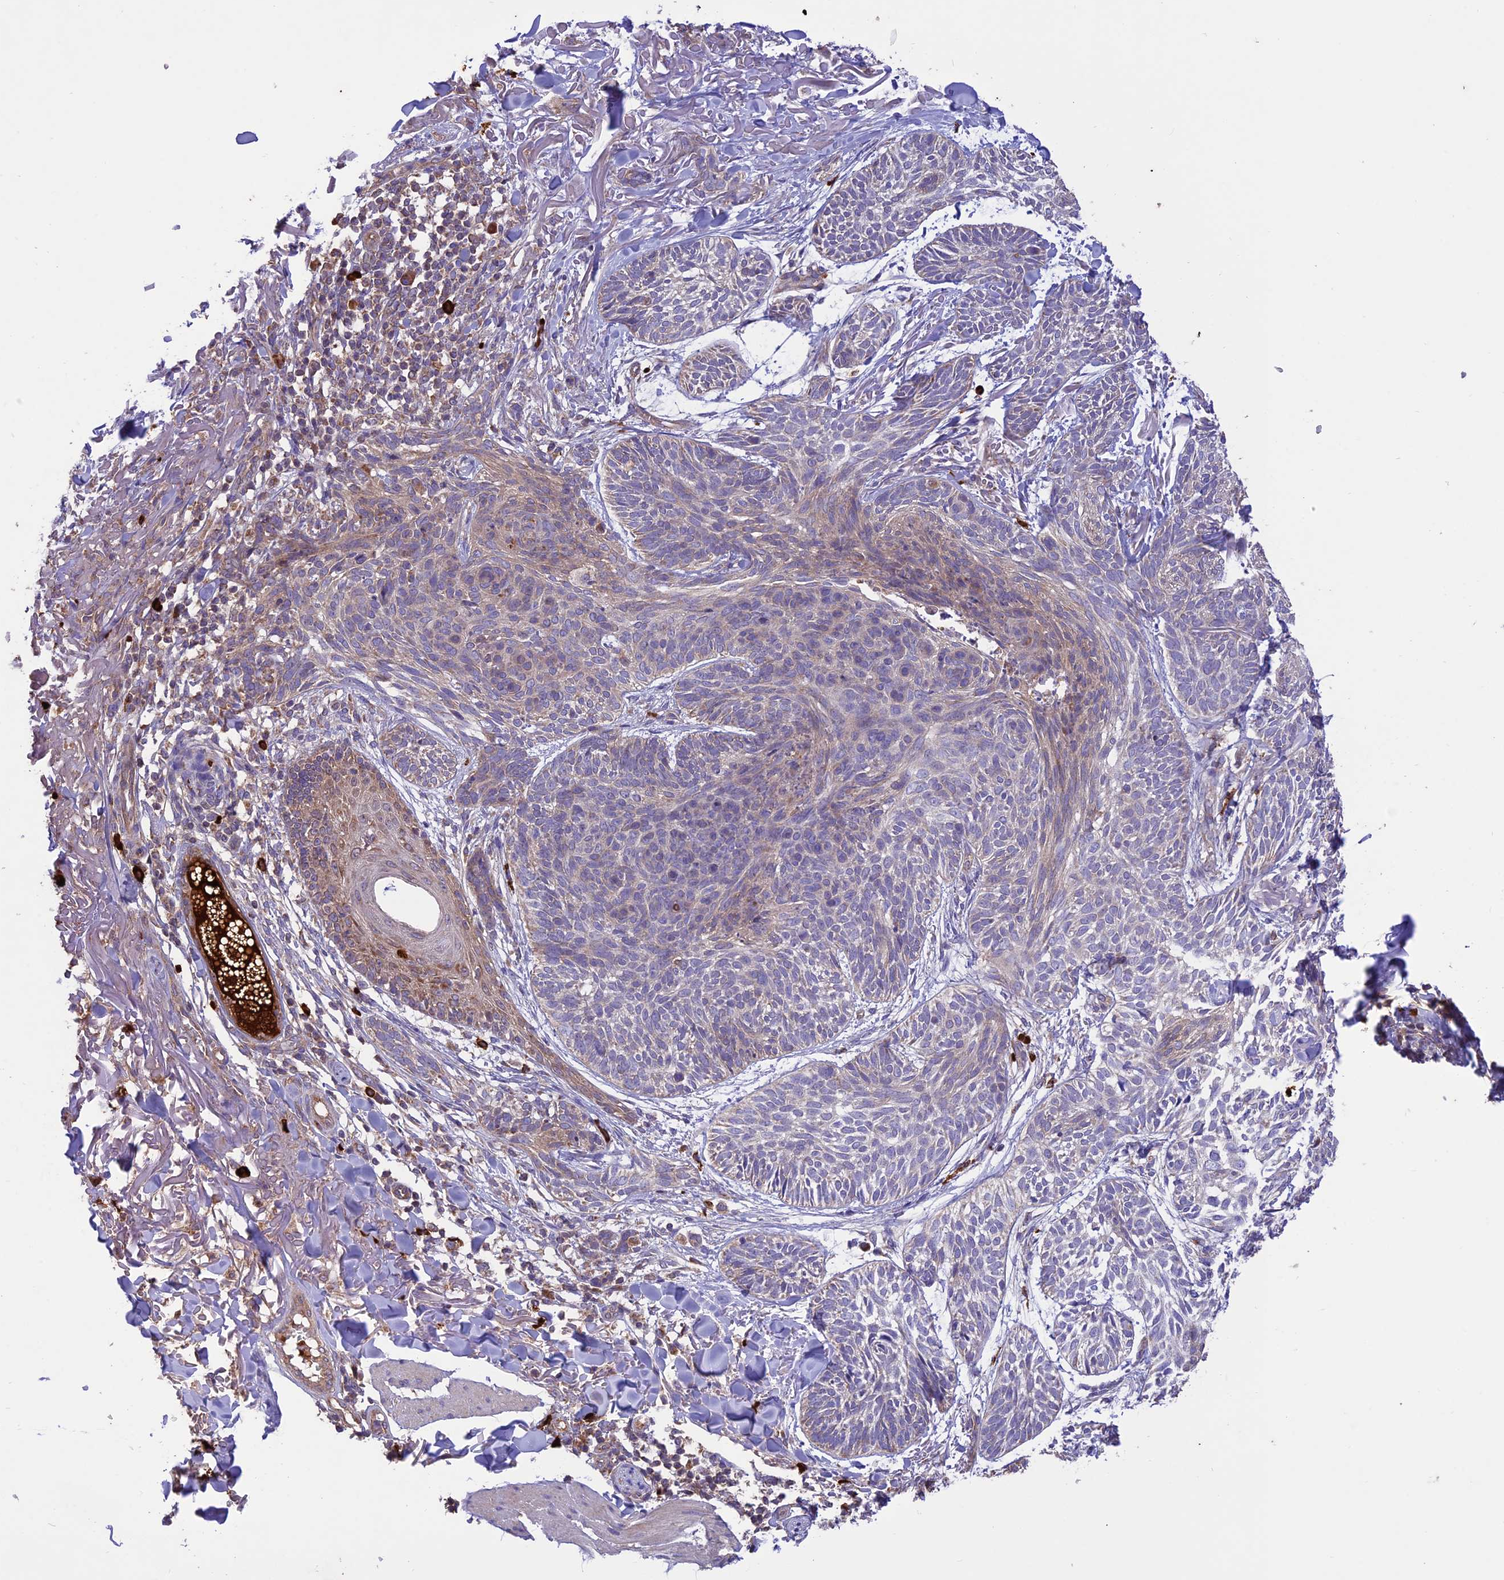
{"staining": {"intensity": "weak", "quantity": "<25%", "location": "cytoplasmic/membranous"}, "tissue": "skin cancer", "cell_type": "Tumor cells", "image_type": "cancer", "snomed": [{"axis": "morphology", "description": "Normal tissue, NOS"}, {"axis": "morphology", "description": "Basal cell carcinoma"}, {"axis": "topography", "description": "Skin"}], "caption": "DAB (3,3'-diaminobenzidine) immunohistochemical staining of human skin basal cell carcinoma demonstrates no significant staining in tumor cells.", "gene": "NDUFAF1", "patient": {"sex": "male", "age": 66}}